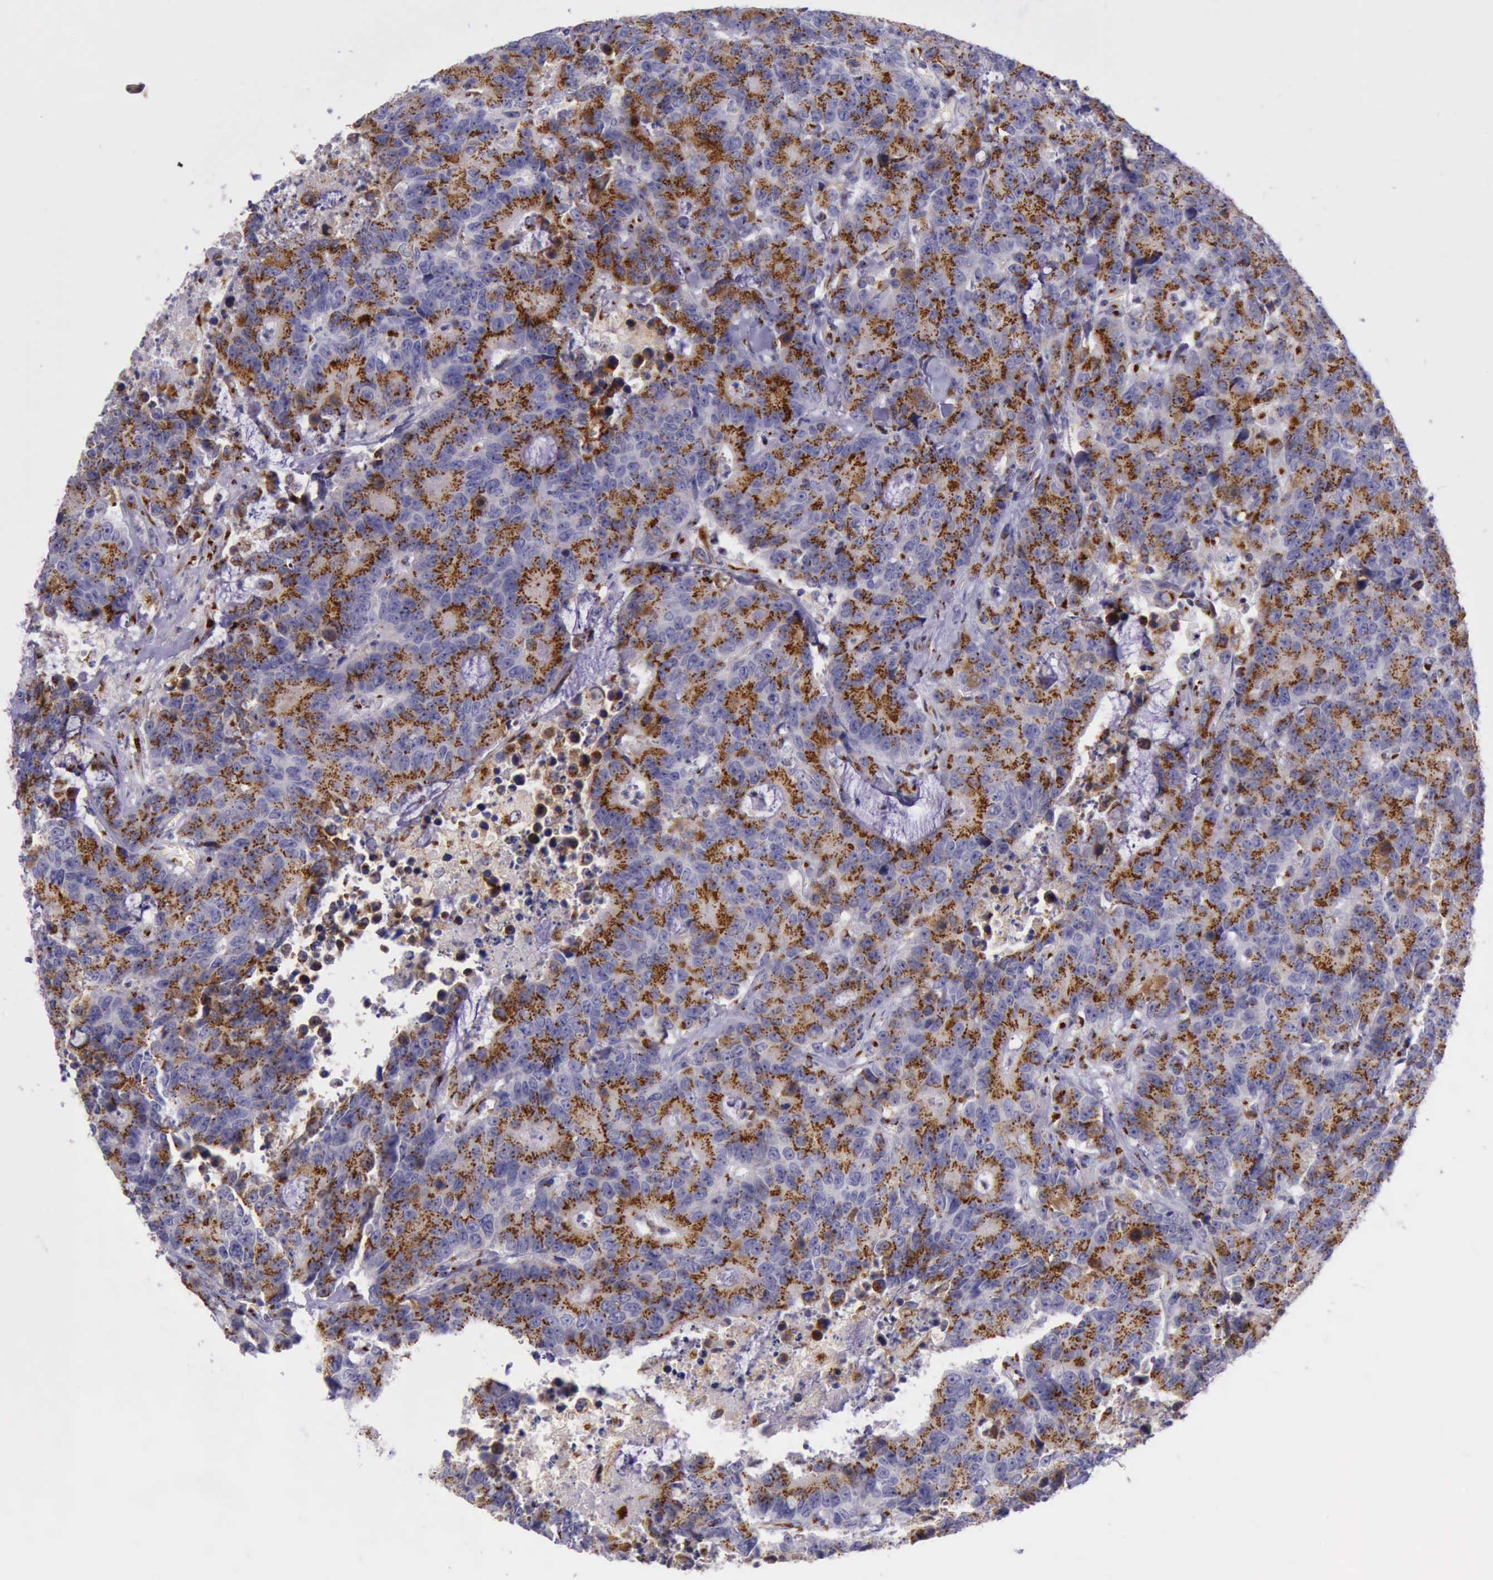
{"staining": {"intensity": "strong", "quantity": ">75%", "location": "cytoplasmic/membranous"}, "tissue": "colorectal cancer", "cell_type": "Tumor cells", "image_type": "cancer", "snomed": [{"axis": "morphology", "description": "Adenocarcinoma, NOS"}, {"axis": "topography", "description": "Colon"}], "caption": "Immunohistochemical staining of colorectal cancer reveals high levels of strong cytoplasmic/membranous protein positivity in about >75% of tumor cells.", "gene": "GOLGA5", "patient": {"sex": "female", "age": 86}}